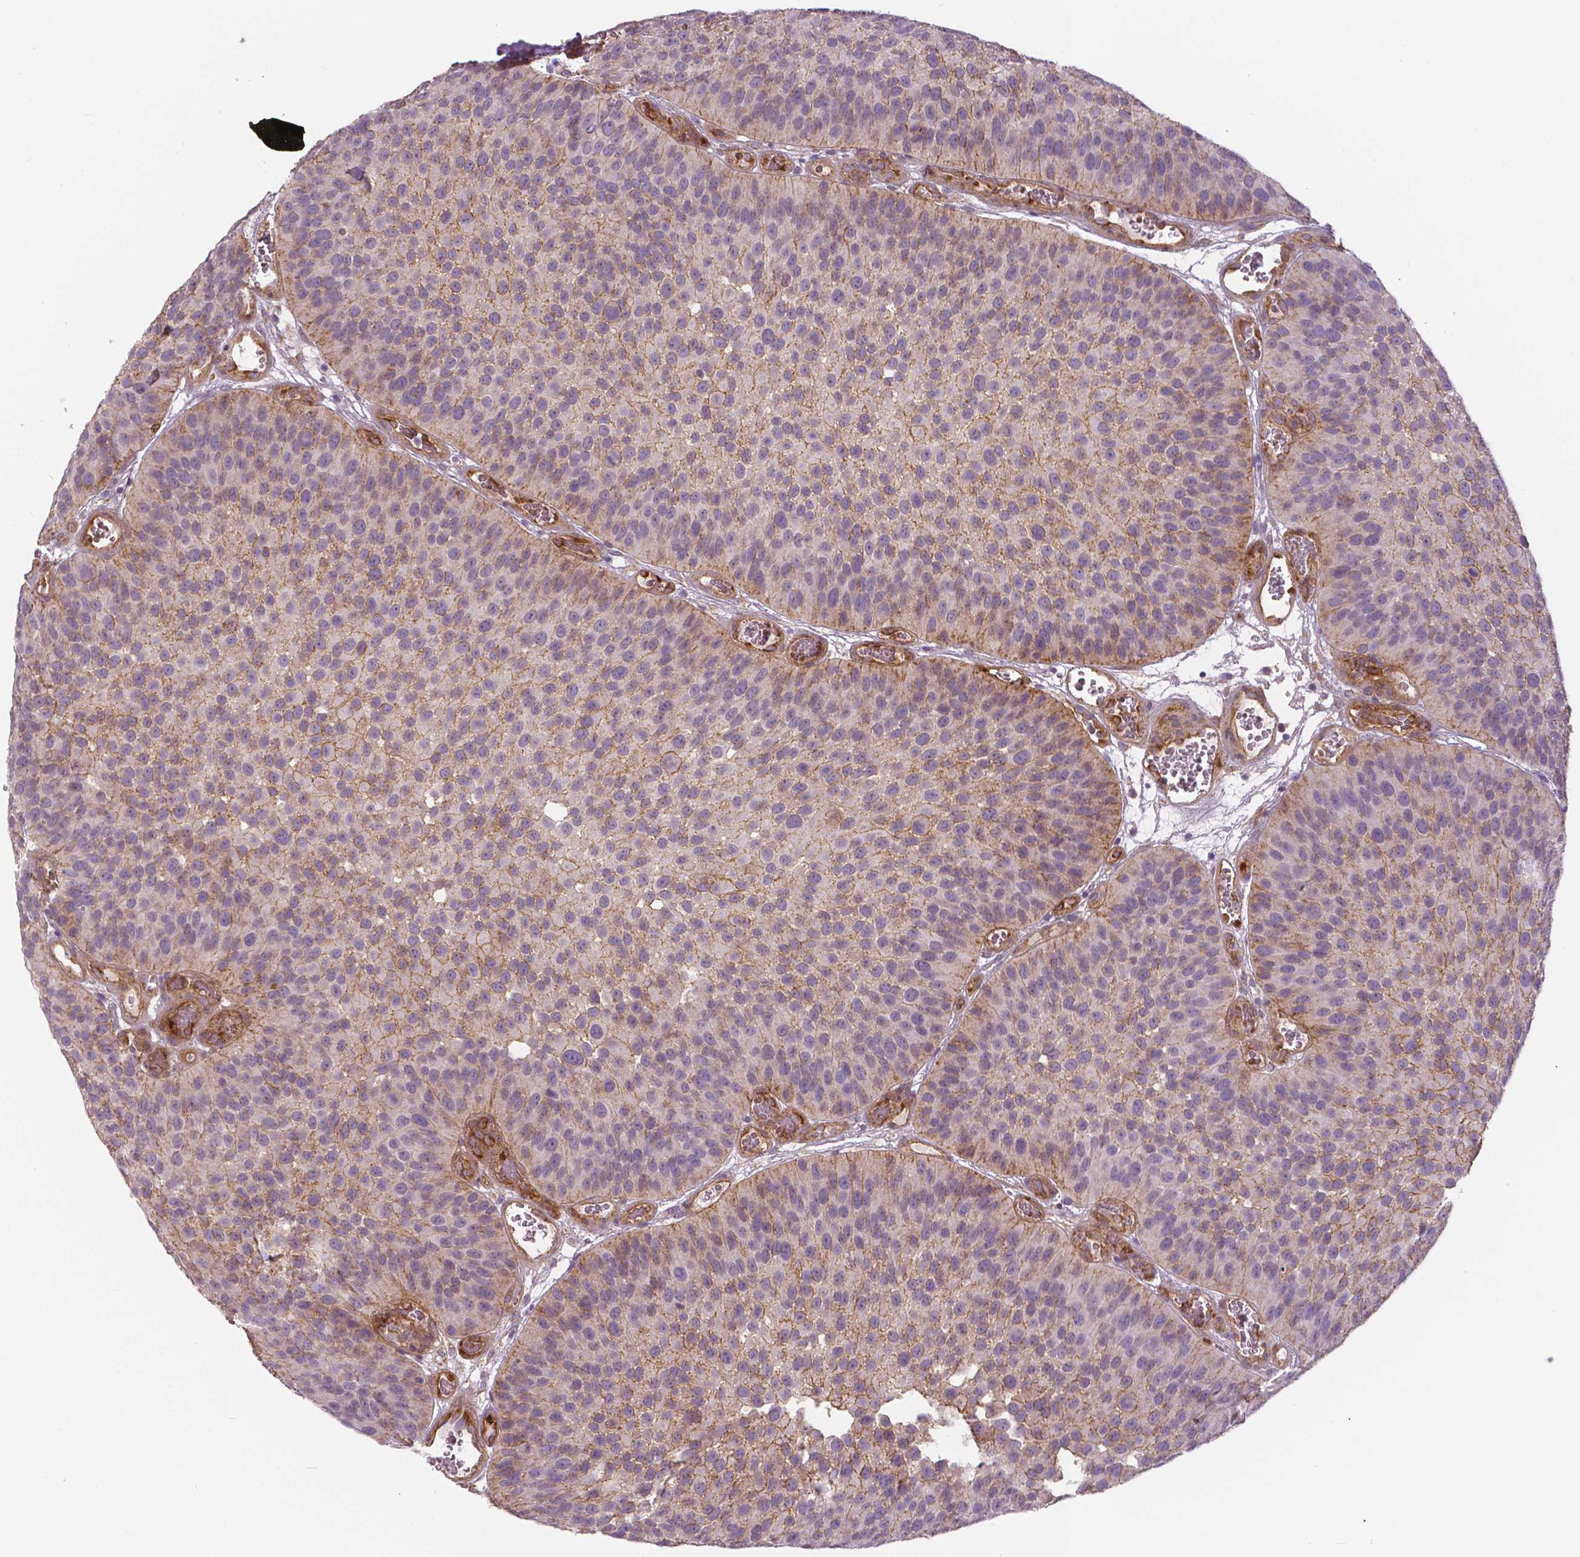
{"staining": {"intensity": "weak", "quantity": "25%-75%", "location": "cytoplasmic/membranous"}, "tissue": "urothelial cancer", "cell_type": "Tumor cells", "image_type": "cancer", "snomed": [{"axis": "morphology", "description": "Urothelial carcinoma, Low grade"}, {"axis": "topography", "description": "Urinary bladder"}], "caption": "Urothelial carcinoma (low-grade) stained for a protein (brown) demonstrates weak cytoplasmic/membranous positive expression in about 25%-75% of tumor cells.", "gene": "FLT1", "patient": {"sex": "male", "age": 76}}